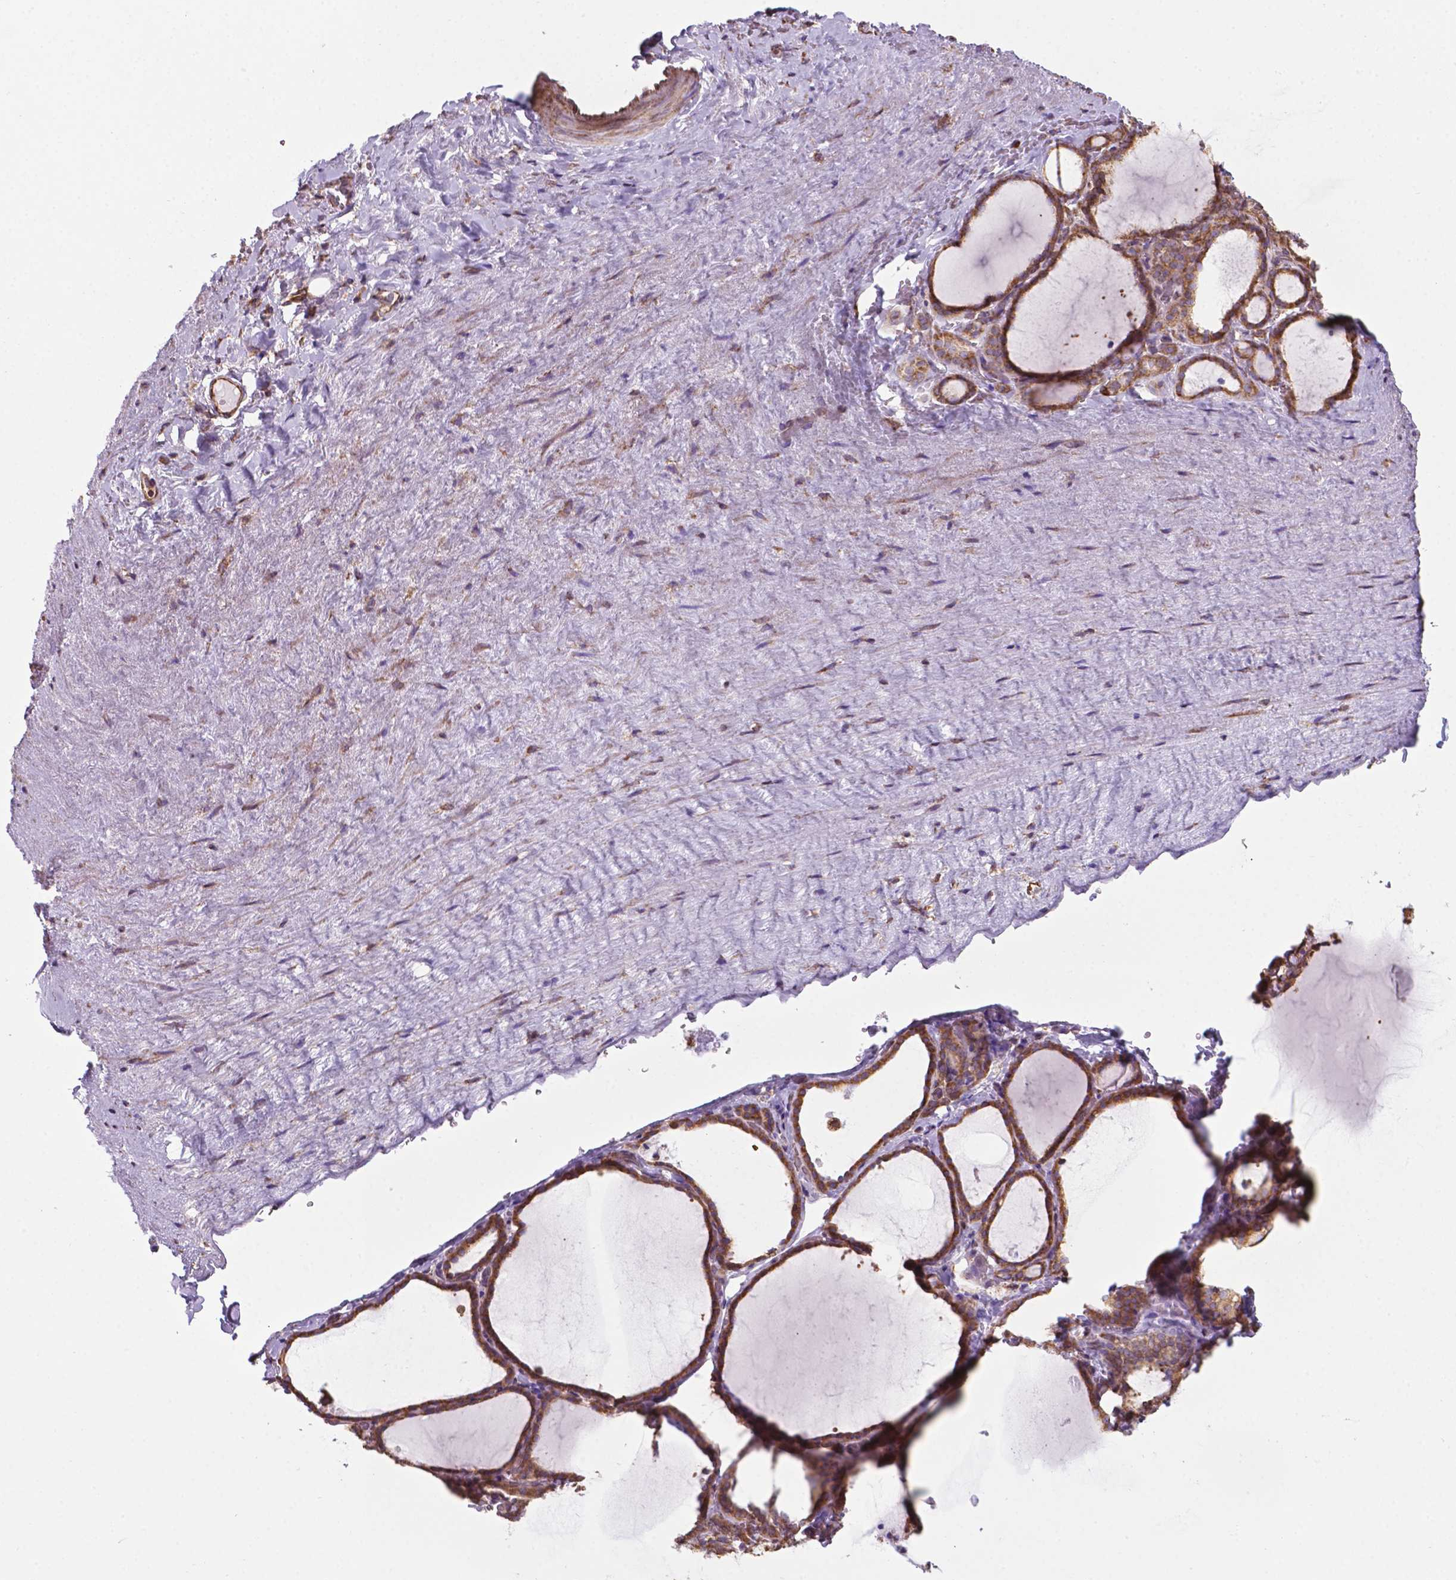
{"staining": {"intensity": "moderate", "quantity": ">75%", "location": "cytoplasmic/membranous"}, "tissue": "thyroid gland", "cell_type": "Glandular cells", "image_type": "normal", "snomed": [{"axis": "morphology", "description": "Normal tissue, NOS"}, {"axis": "topography", "description": "Thyroid gland"}], "caption": "DAB (3,3'-diaminobenzidine) immunohistochemical staining of benign thyroid gland exhibits moderate cytoplasmic/membranous protein positivity in approximately >75% of glandular cells.", "gene": "RPL29", "patient": {"sex": "female", "age": 22}}